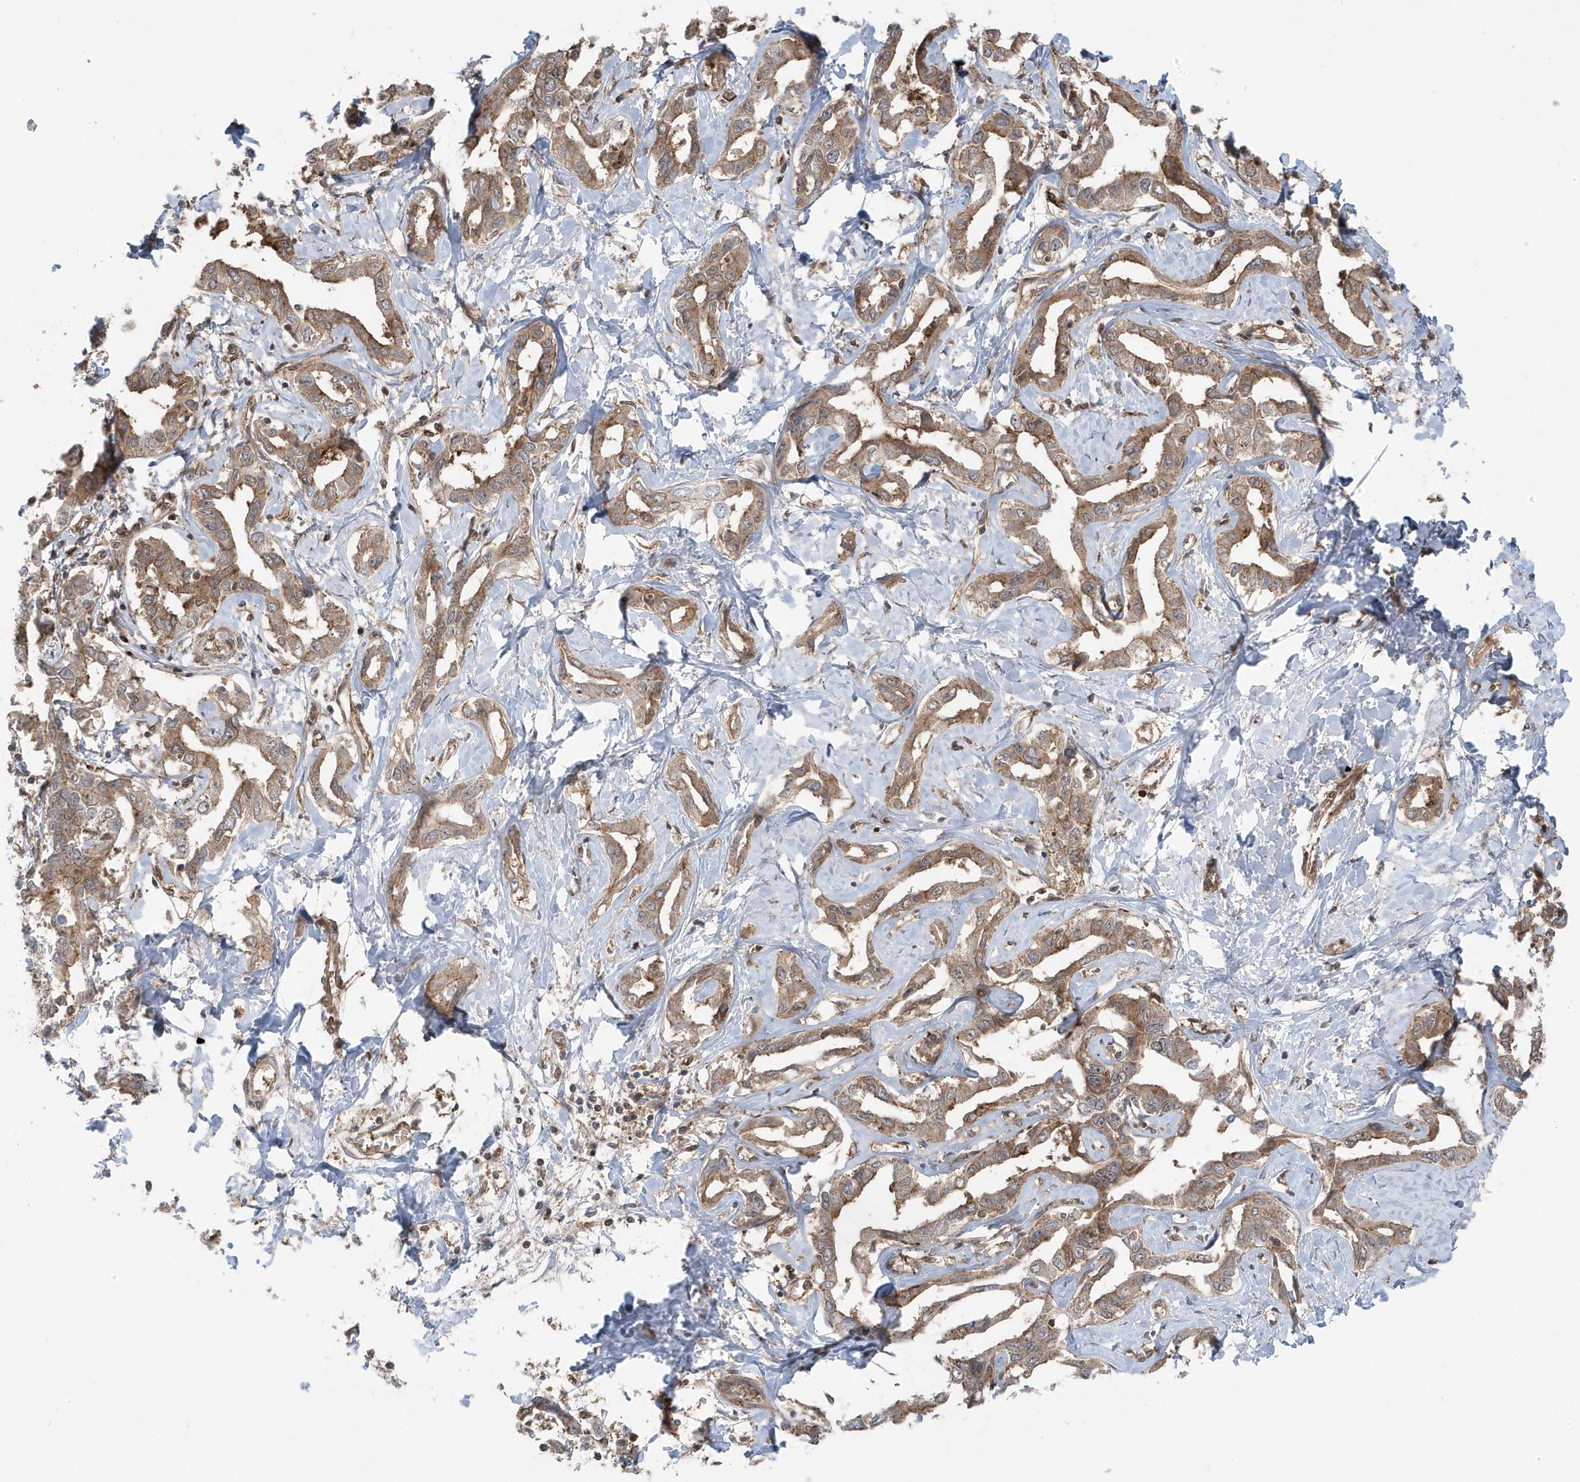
{"staining": {"intensity": "moderate", "quantity": "25%-75%", "location": "cytoplasmic/membranous"}, "tissue": "liver cancer", "cell_type": "Tumor cells", "image_type": "cancer", "snomed": [{"axis": "morphology", "description": "Cholangiocarcinoma"}, {"axis": "topography", "description": "Liver"}], "caption": "Liver cholangiocarcinoma tissue reveals moderate cytoplasmic/membranous expression in approximately 25%-75% of tumor cells", "gene": "MAPK1IP1L", "patient": {"sex": "male", "age": 59}}